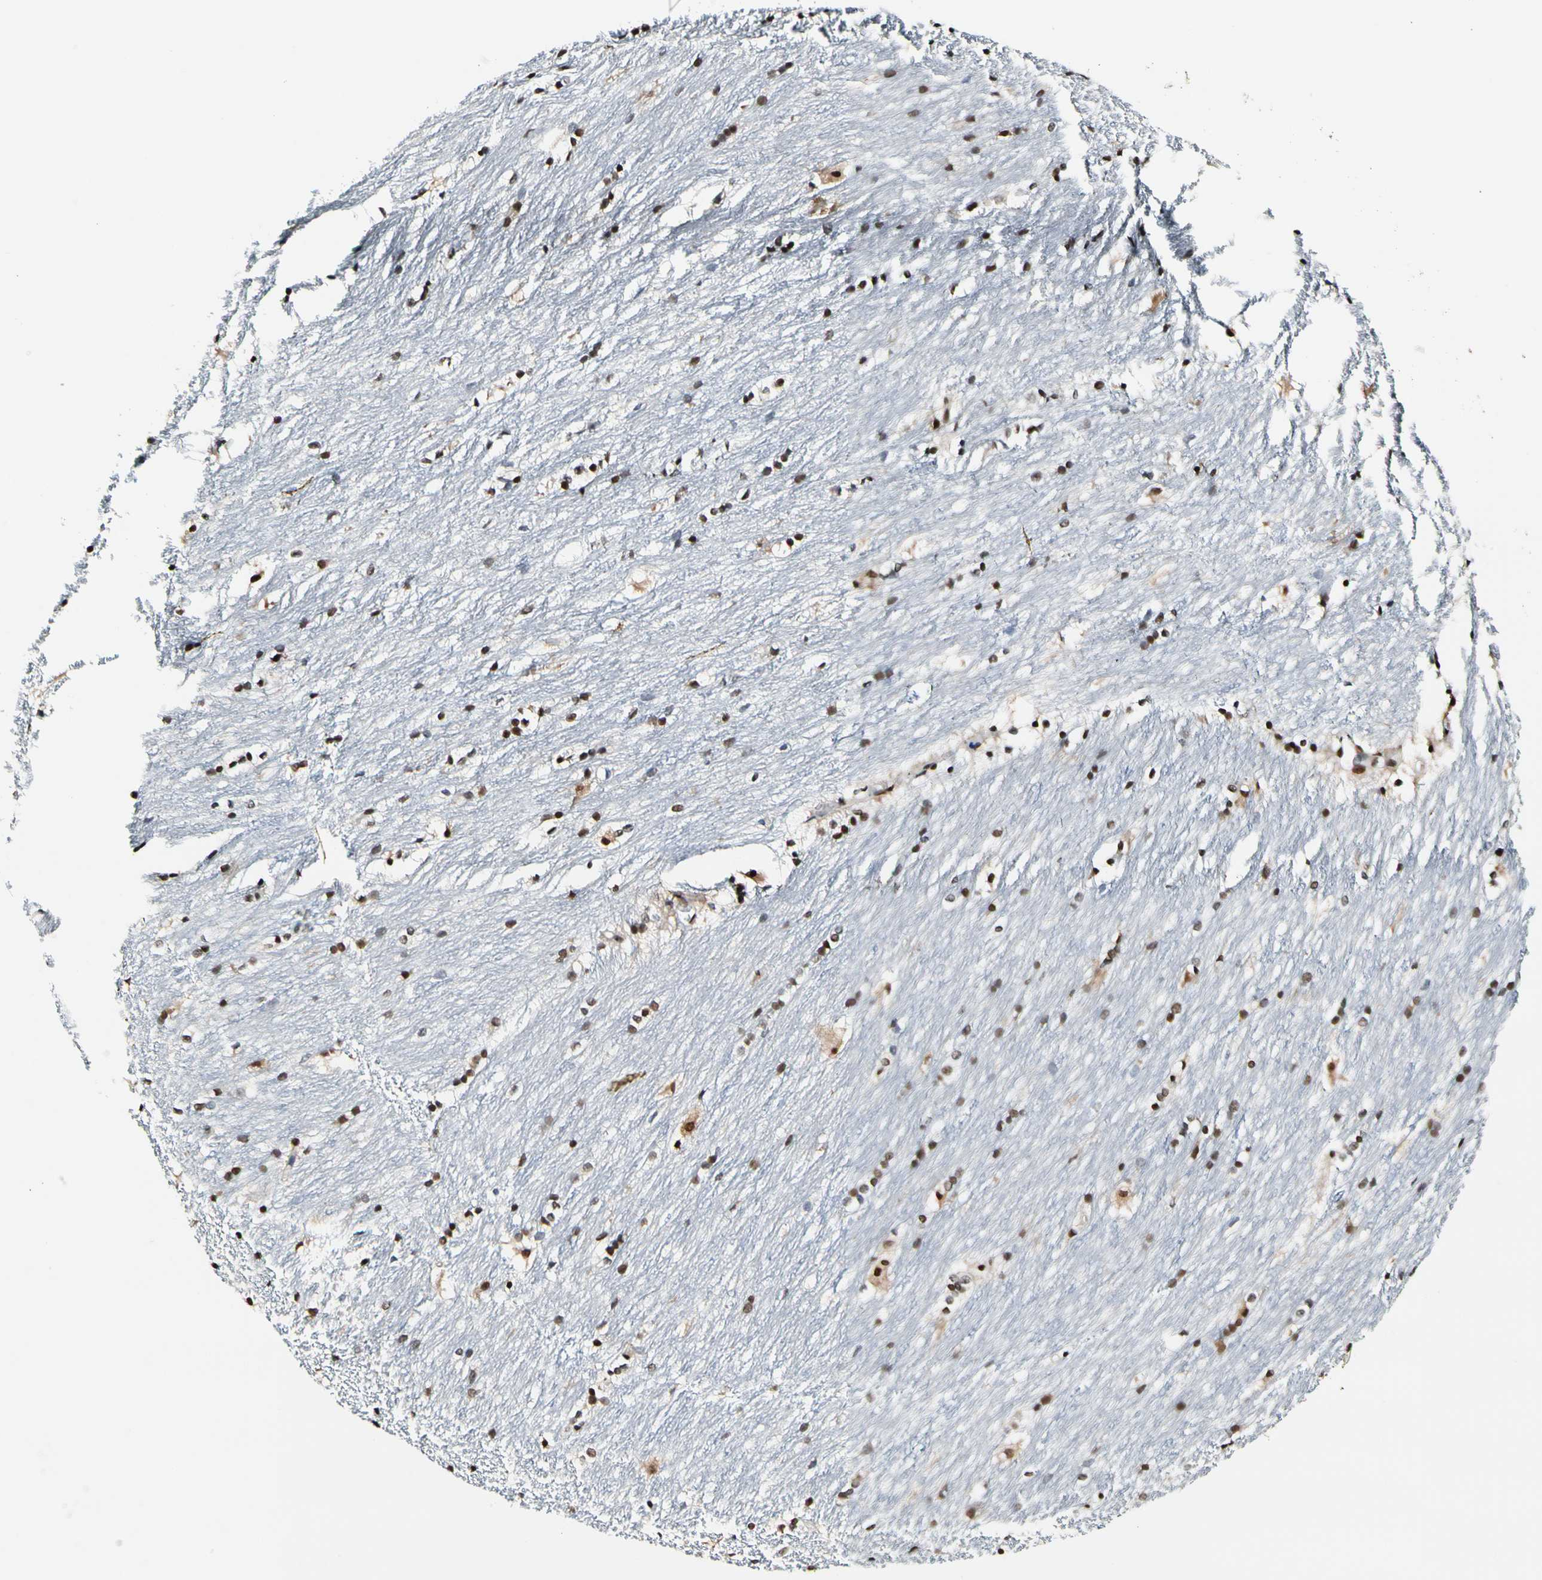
{"staining": {"intensity": "moderate", "quantity": ">75%", "location": "nuclear"}, "tissue": "caudate", "cell_type": "Glial cells", "image_type": "normal", "snomed": [{"axis": "morphology", "description": "Normal tissue, NOS"}, {"axis": "topography", "description": "Lateral ventricle wall"}], "caption": "Glial cells exhibit moderate nuclear positivity in approximately >75% of cells in normal caudate.", "gene": "NFIA", "patient": {"sex": "female", "age": 19}}